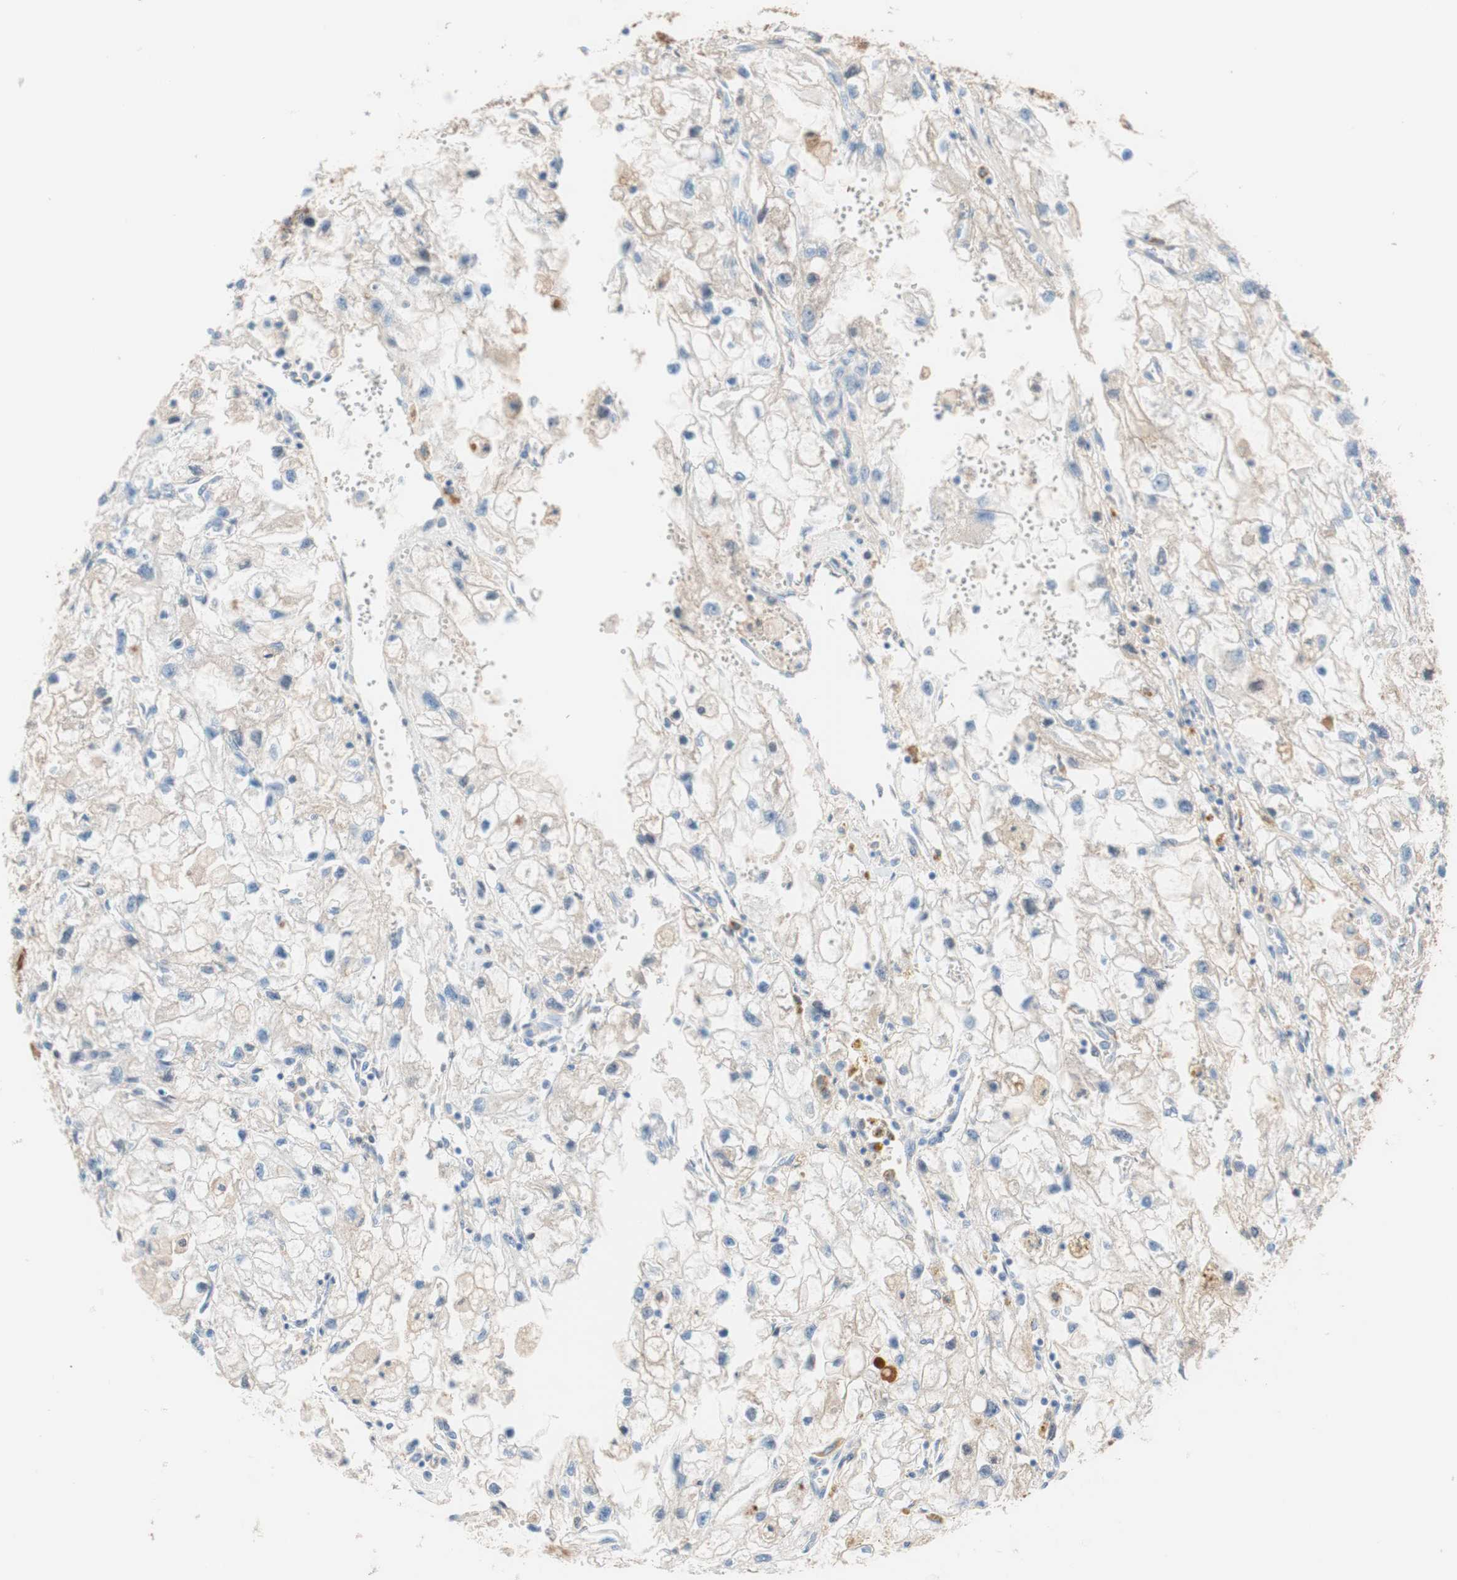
{"staining": {"intensity": "negative", "quantity": "none", "location": "none"}, "tissue": "renal cancer", "cell_type": "Tumor cells", "image_type": "cancer", "snomed": [{"axis": "morphology", "description": "Adenocarcinoma, NOS"}, {"axis": "topography", "description": "Kidney"}], "caption": "Protein analysis of renal cancer (adenocarcinoma) displays no significant positivity in tumor cells.", "gene": "RBP4", "patient": {"sex": "female", "age": 70}}